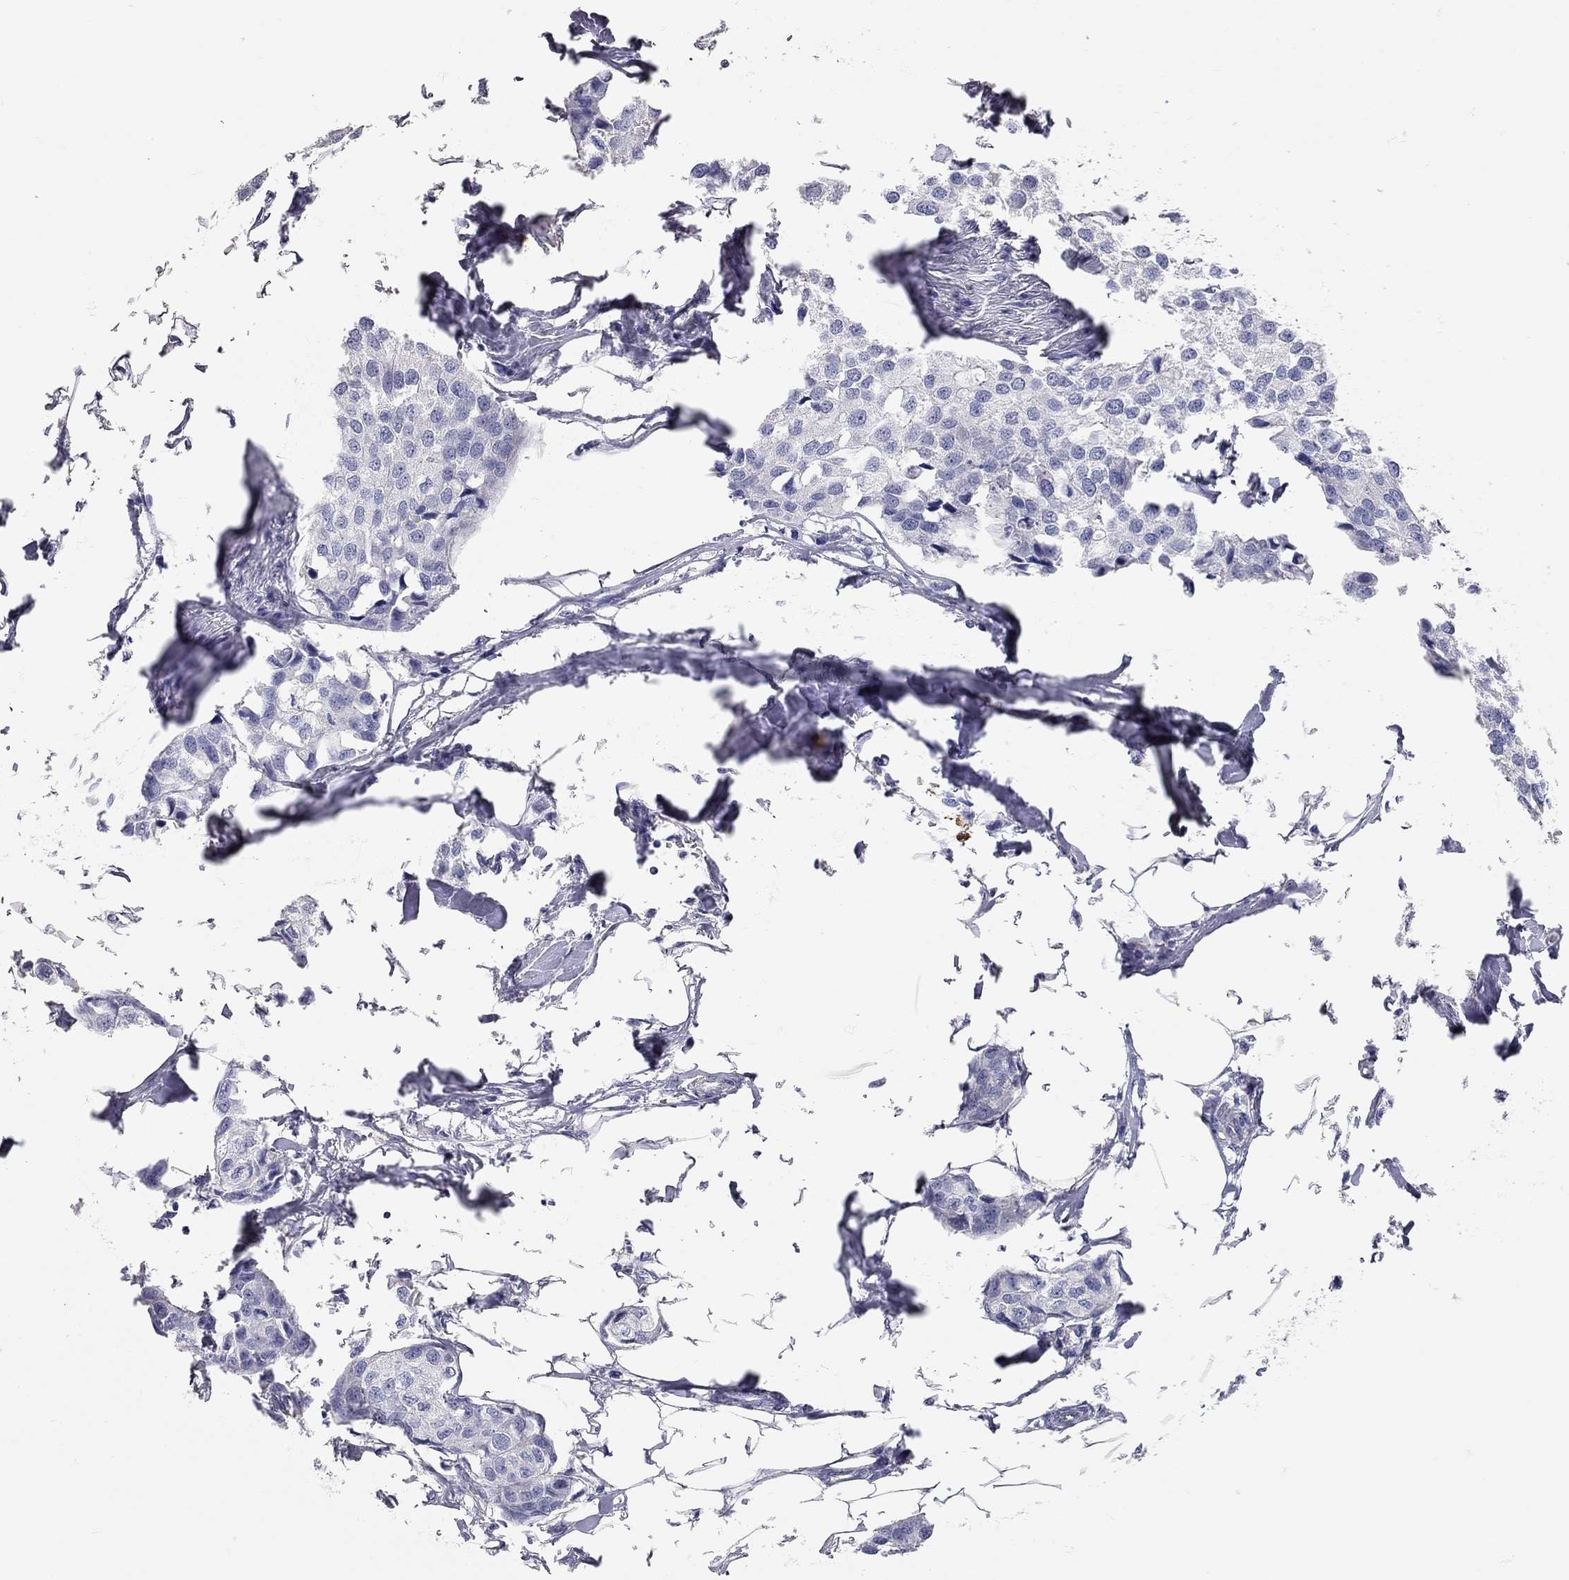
{"staining": {"intensity": "negative", "quantity": "none", "location": "none"}, "tissue": "breast cancer", "cell_type": "Tumor cells", "image_type": "cancer", "snomed": [{"axis": "morphology", "description": "Duct carcinoma"}, {"axis": "topography", "description": "Breast"}], "caption": "IHC of breast intraductal carcinoma demonstrates no staining in tumor cells. (DAB (3,3'-diaminobenzidine) immunohistochemistry (IHC) with hematoxylin counter stain).", "gene": "C10orf90", "patient": {"sex": "female", "age": 80}}